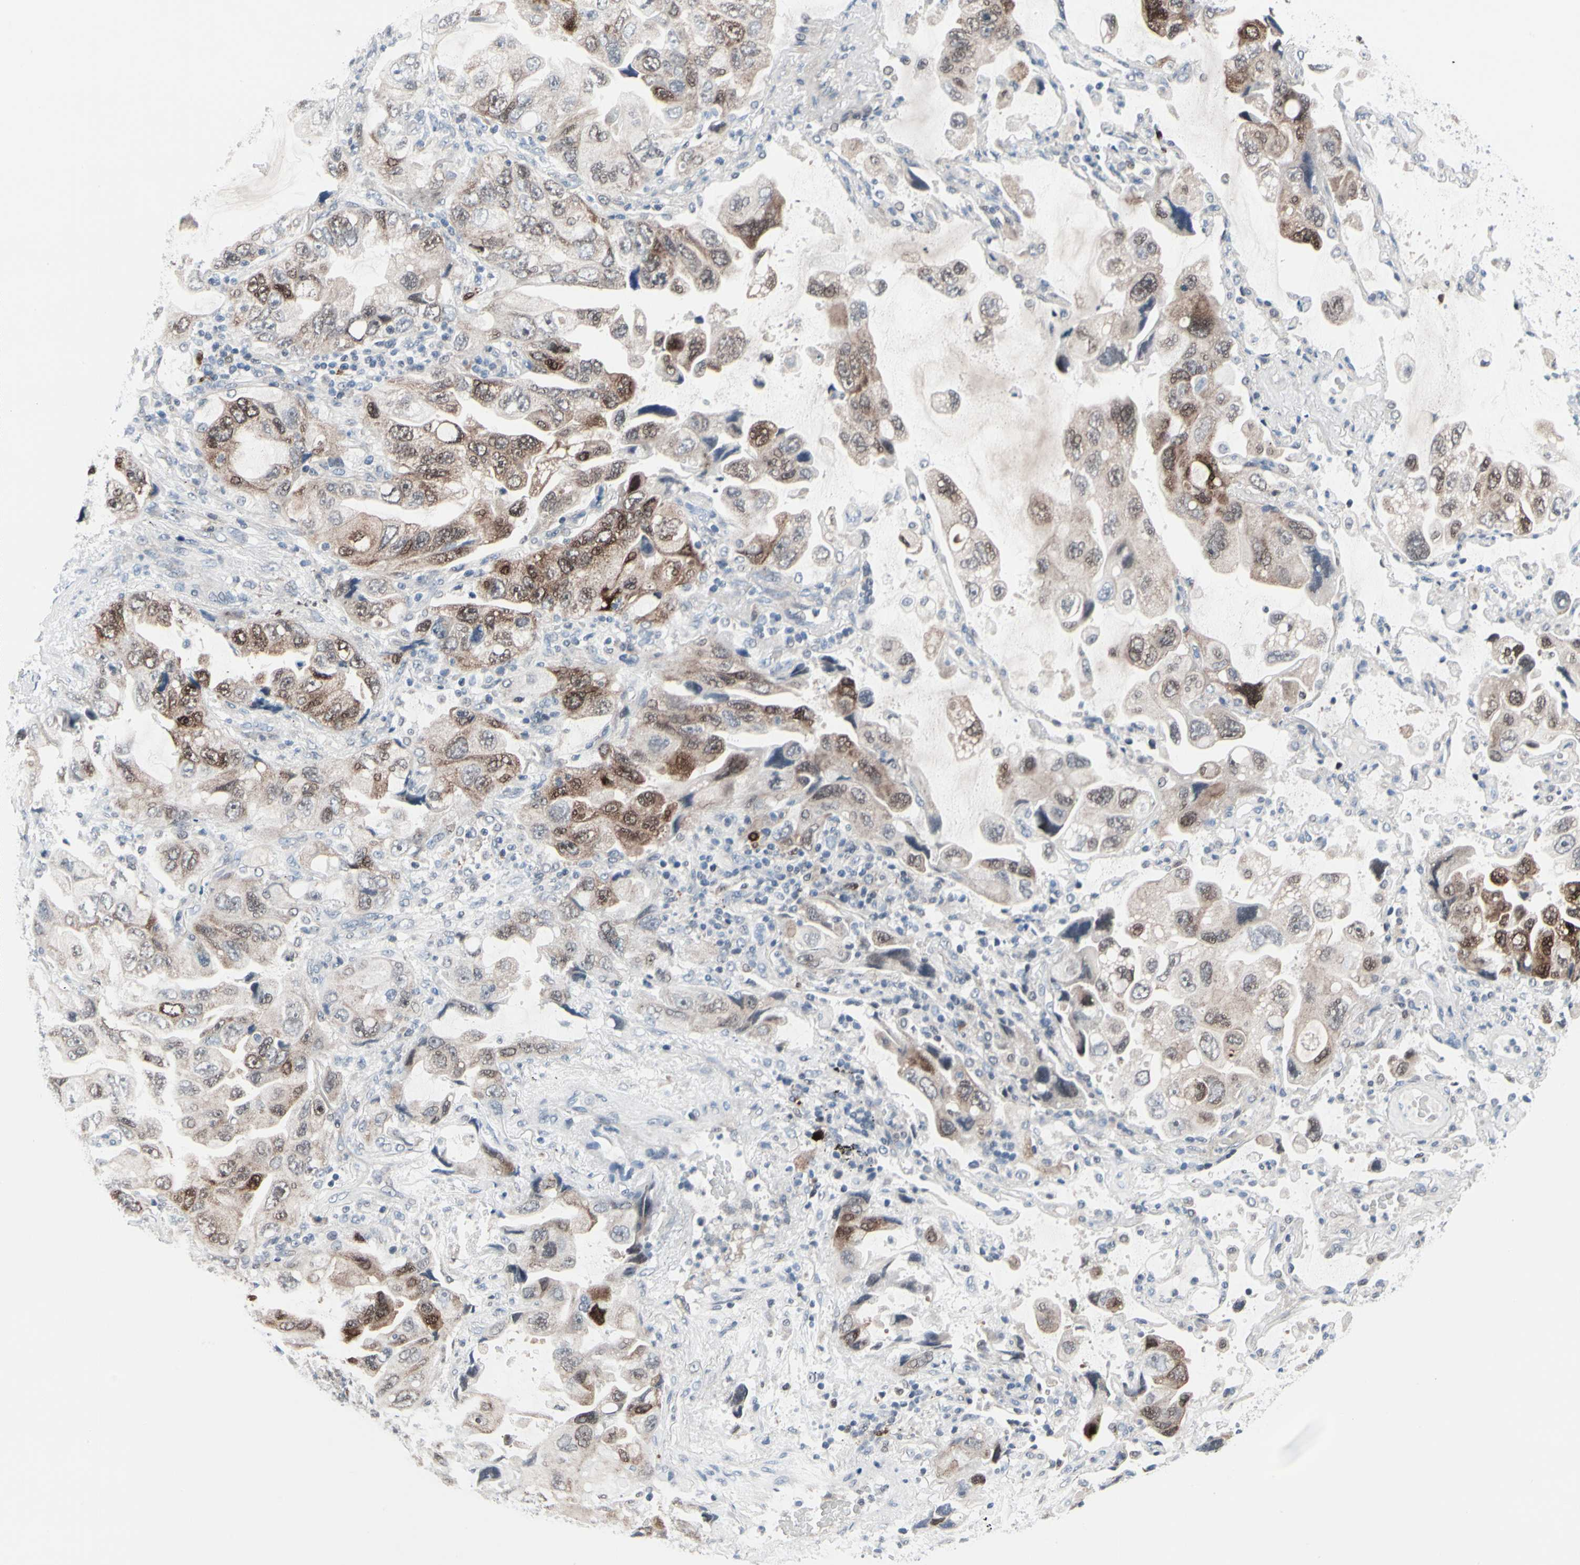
{"staining": {"intensity": "moderate", "quantity": "25%-75%", "location": "cytoplasmic/membranous,nuclear"}, "tissue": "lung cancer", "cell_type": "Tumor cells", "image_type": "cancer", "snomed": [{"axis": "morphology", "description": "Squamous cell carcinoma, NOS"}, {"axis": "topography", "description": "Lung"}], "caption": "Lung cancer (squamous cell carcinoma) stained for a protein exhibits moderate cytoplasmic/membranous and nuclear positivity in tumor cells.", "gene": "TXN", "patient": {"sex": "female", "age": 73}}